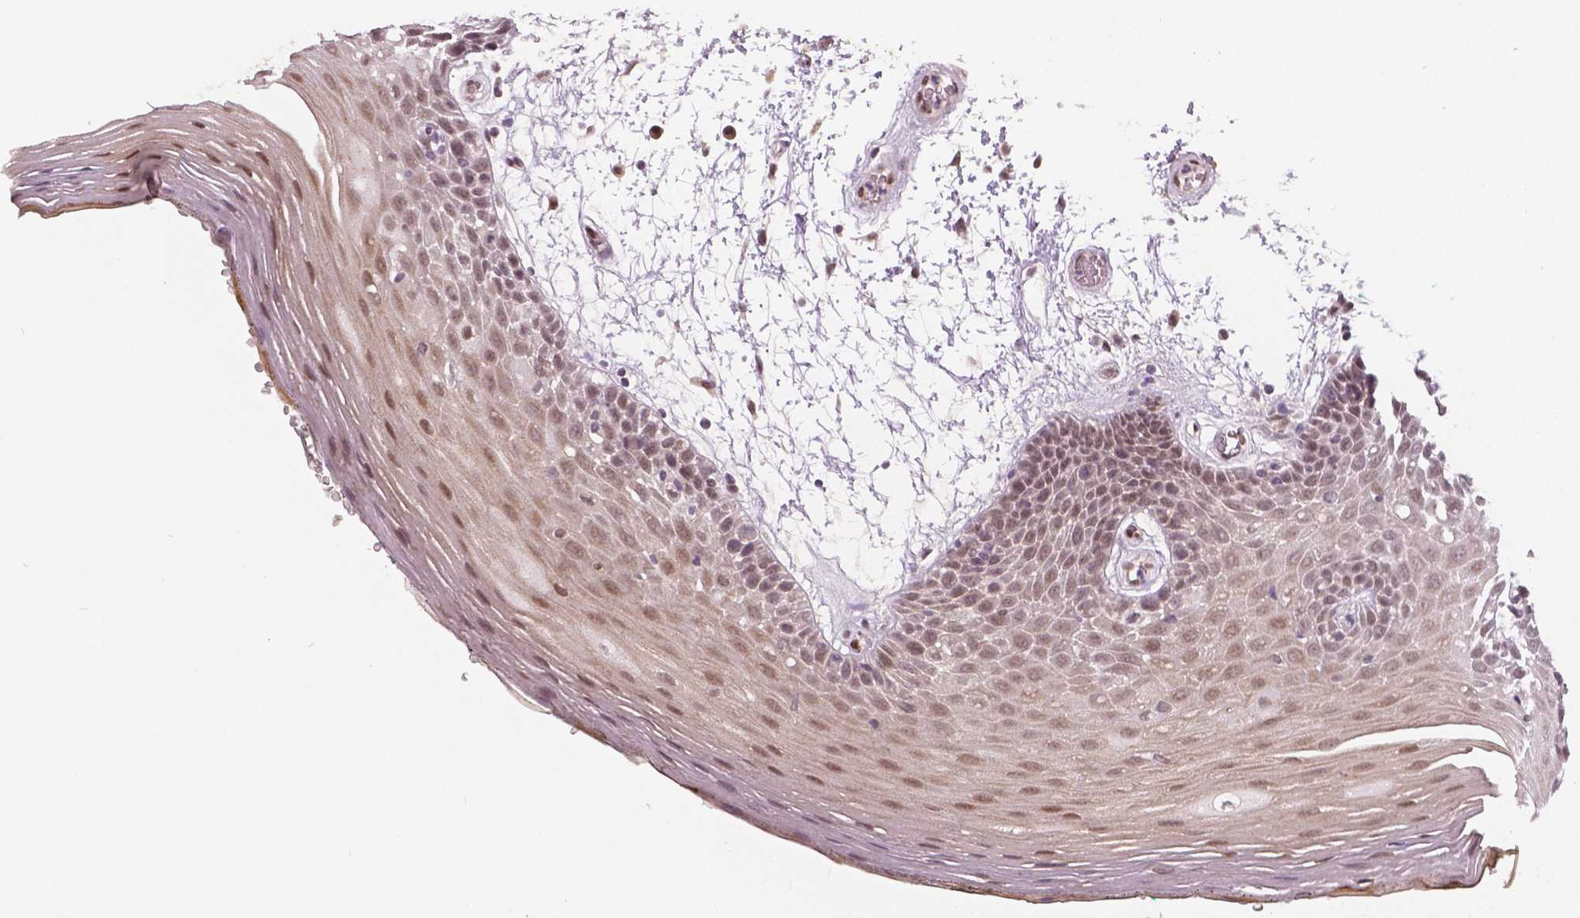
{"staining": {"intensity": "weak", "quantity": ">75%", "location": "nuclear"}, "tissue": "oral mucosa", "cell_type": "Squamous epithelial cells", "image_type": "normal", "snomed": [{"axis": "morphology", "description": "Normal tissue, NOS"}, {"axis": "morphology", "description": "Squamous cell carcinoma, NOS"}, {"axis": "topography", "description": "Oral tissue"}, {"axis": "topography", "description": "Head-Neck"}], "caption": "High-magnification brightfield microscopy of normal oral mucosa stained with DAB (brown) and counterstained with hematoxylin (blue). squamous epithelial cells exhibit weak nuclear expression is present in approximately>75% of cells.", "gene": "HMBOX1", "patient": {"sex": "male", "age": 52}}